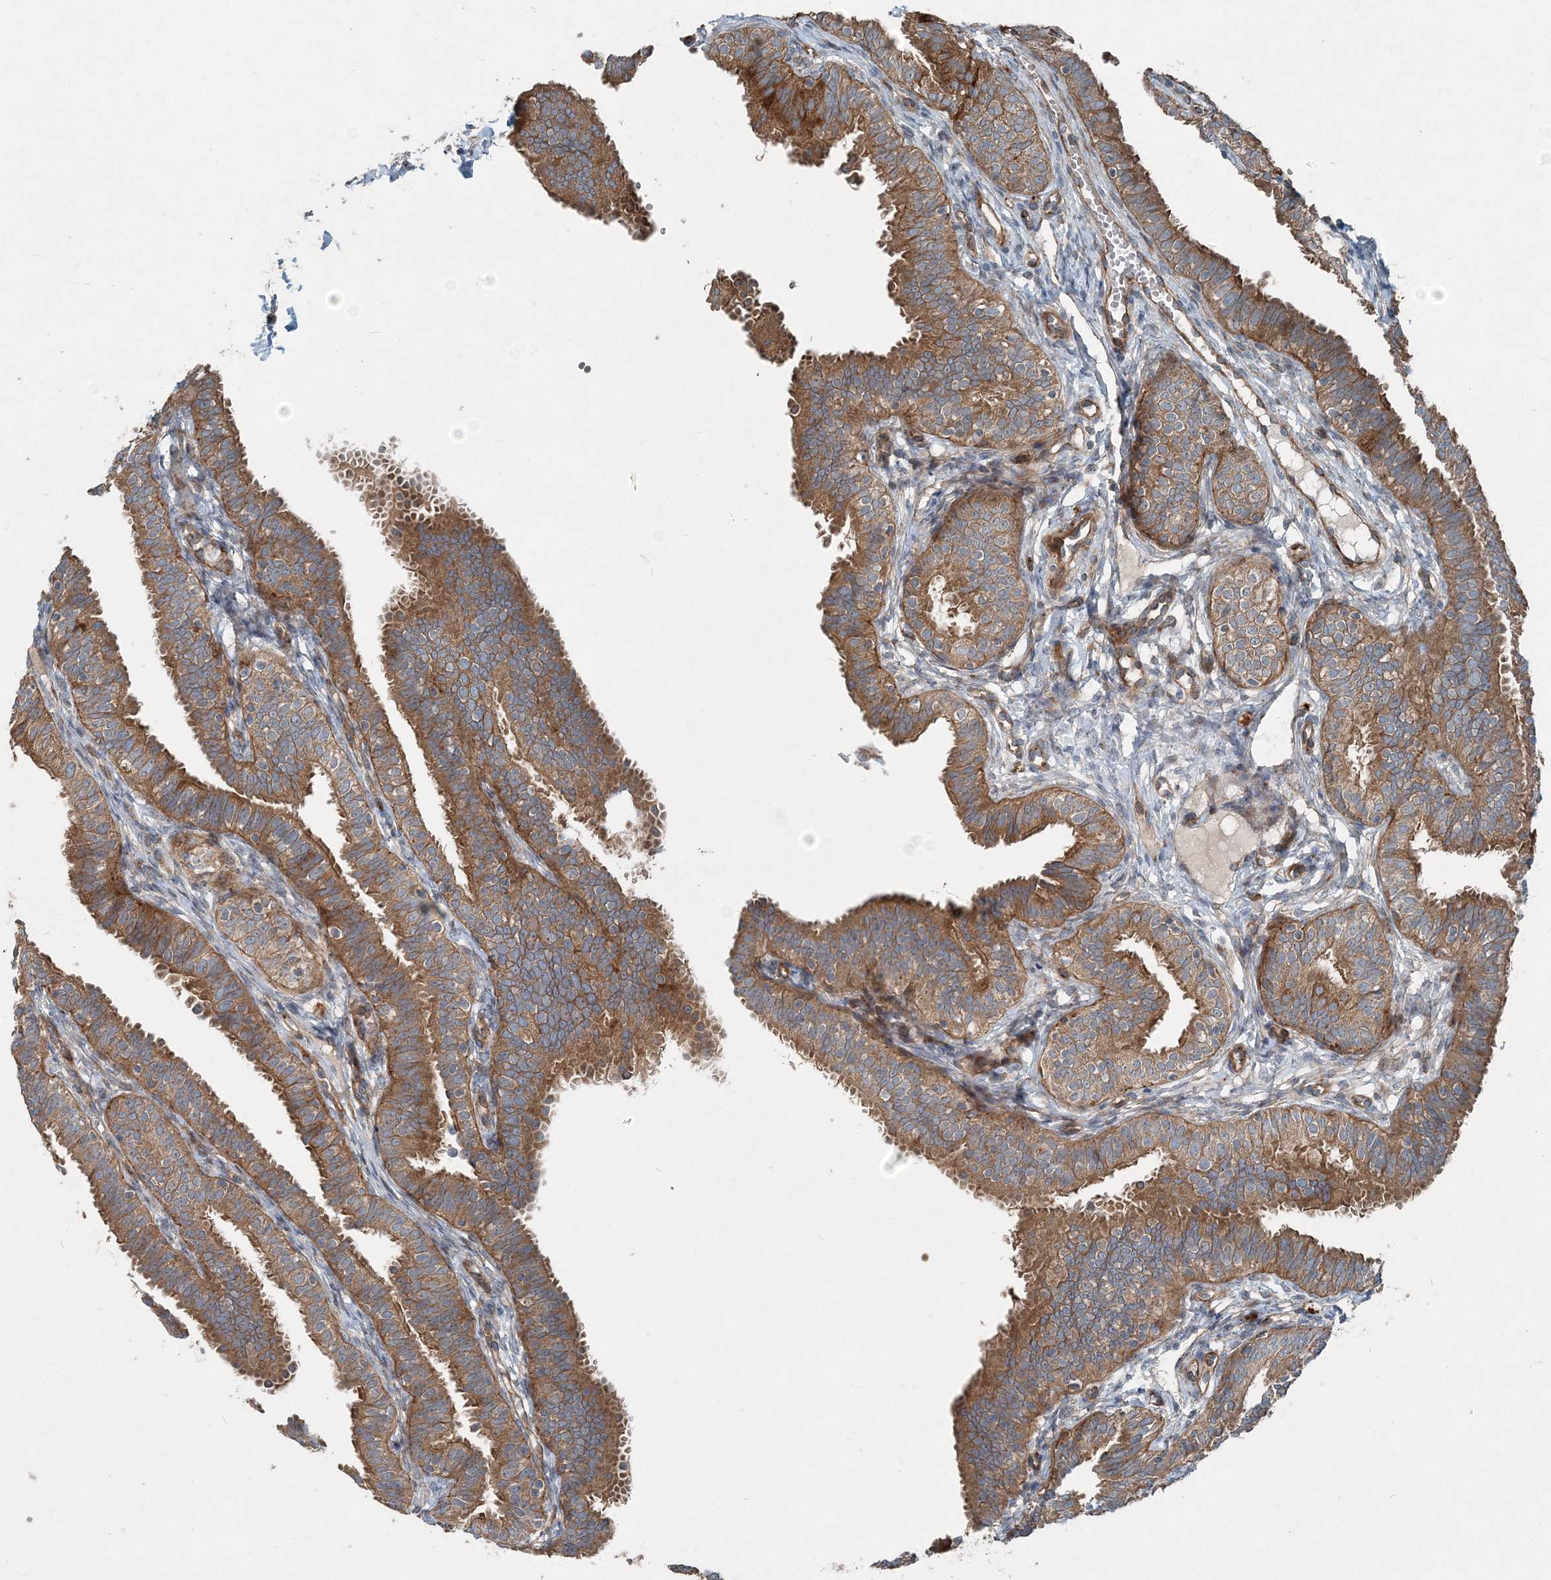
{"staining": {"intensity": "moderate", "quantity": ">75%", "location": "cytoplasmic/membranous"}, "tissue": "fallopian tube", "cell_type": "Glandular cells", "image_type": "normal", "snomed": [{"axis": "morphology", "description": "Normal tissue, NOS"}, {"axis": "topography", "description": "Fallopian tube"}], "caption": "Moderate cytoplasmic/membranous staining is identified in approximately >75% of glandular cells in unremarkable fallopian tube.", "gene": "INTU", "patient": {"sex": "female", "age": 35}}